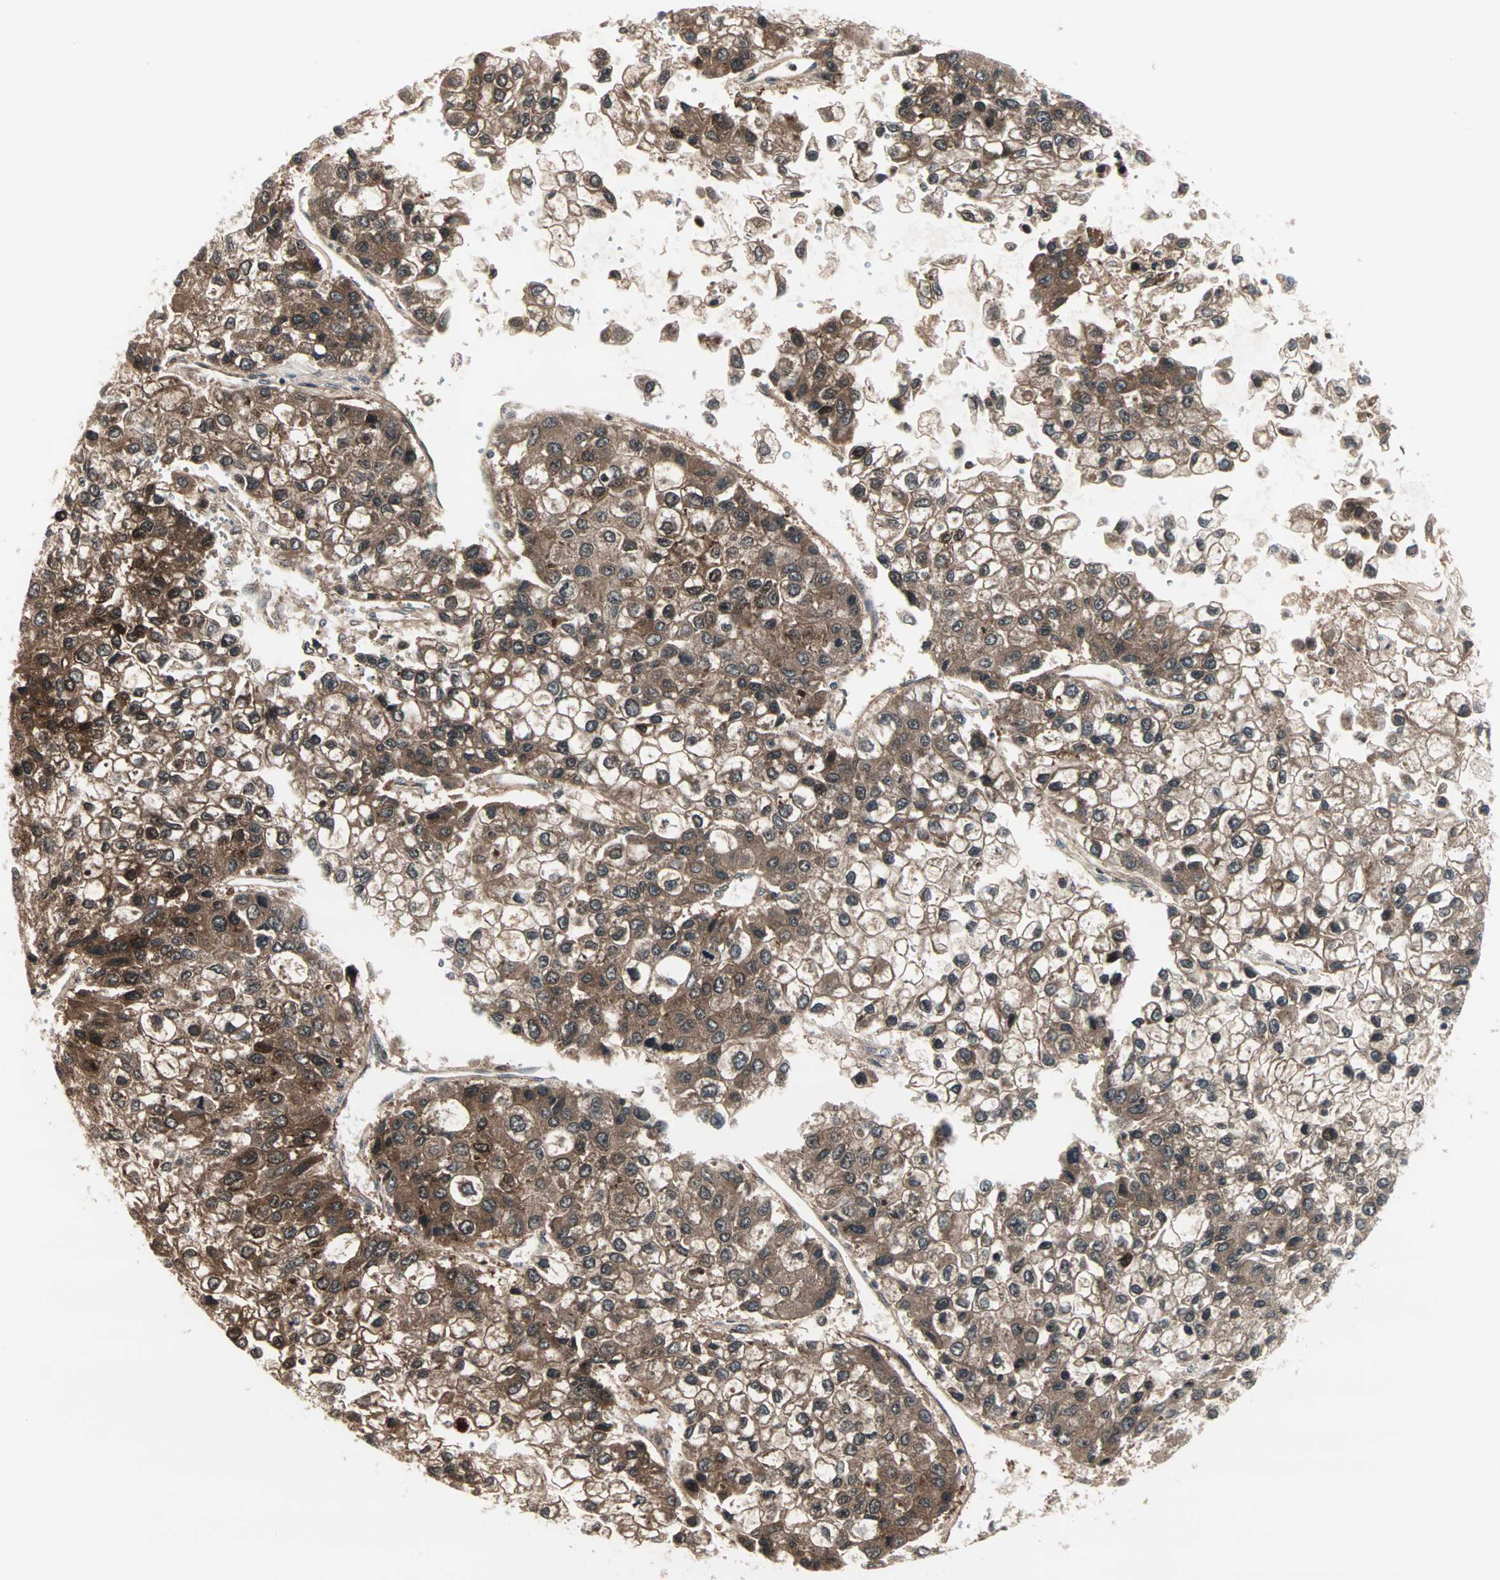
{"staining": {"intensity": "strong", "quantity": ">75%", "location": "cytoplasmic/membranous"}, "tissue": "liver cancer", "cell_type": "Tumor cells", "image_type": "cancer", "snomed": [{"axis": "morphology", "description": "Carcinoma, Hepatocellular, NOS"}, {"axis": "topography", "description": "Liver"}], "caption": "Hepatocellular carcinoma (liver) stained with a protein marker displays strong staining in tumor cells.", "gene": "CBLC", "patient": {"sex": "female", "age": 66}}